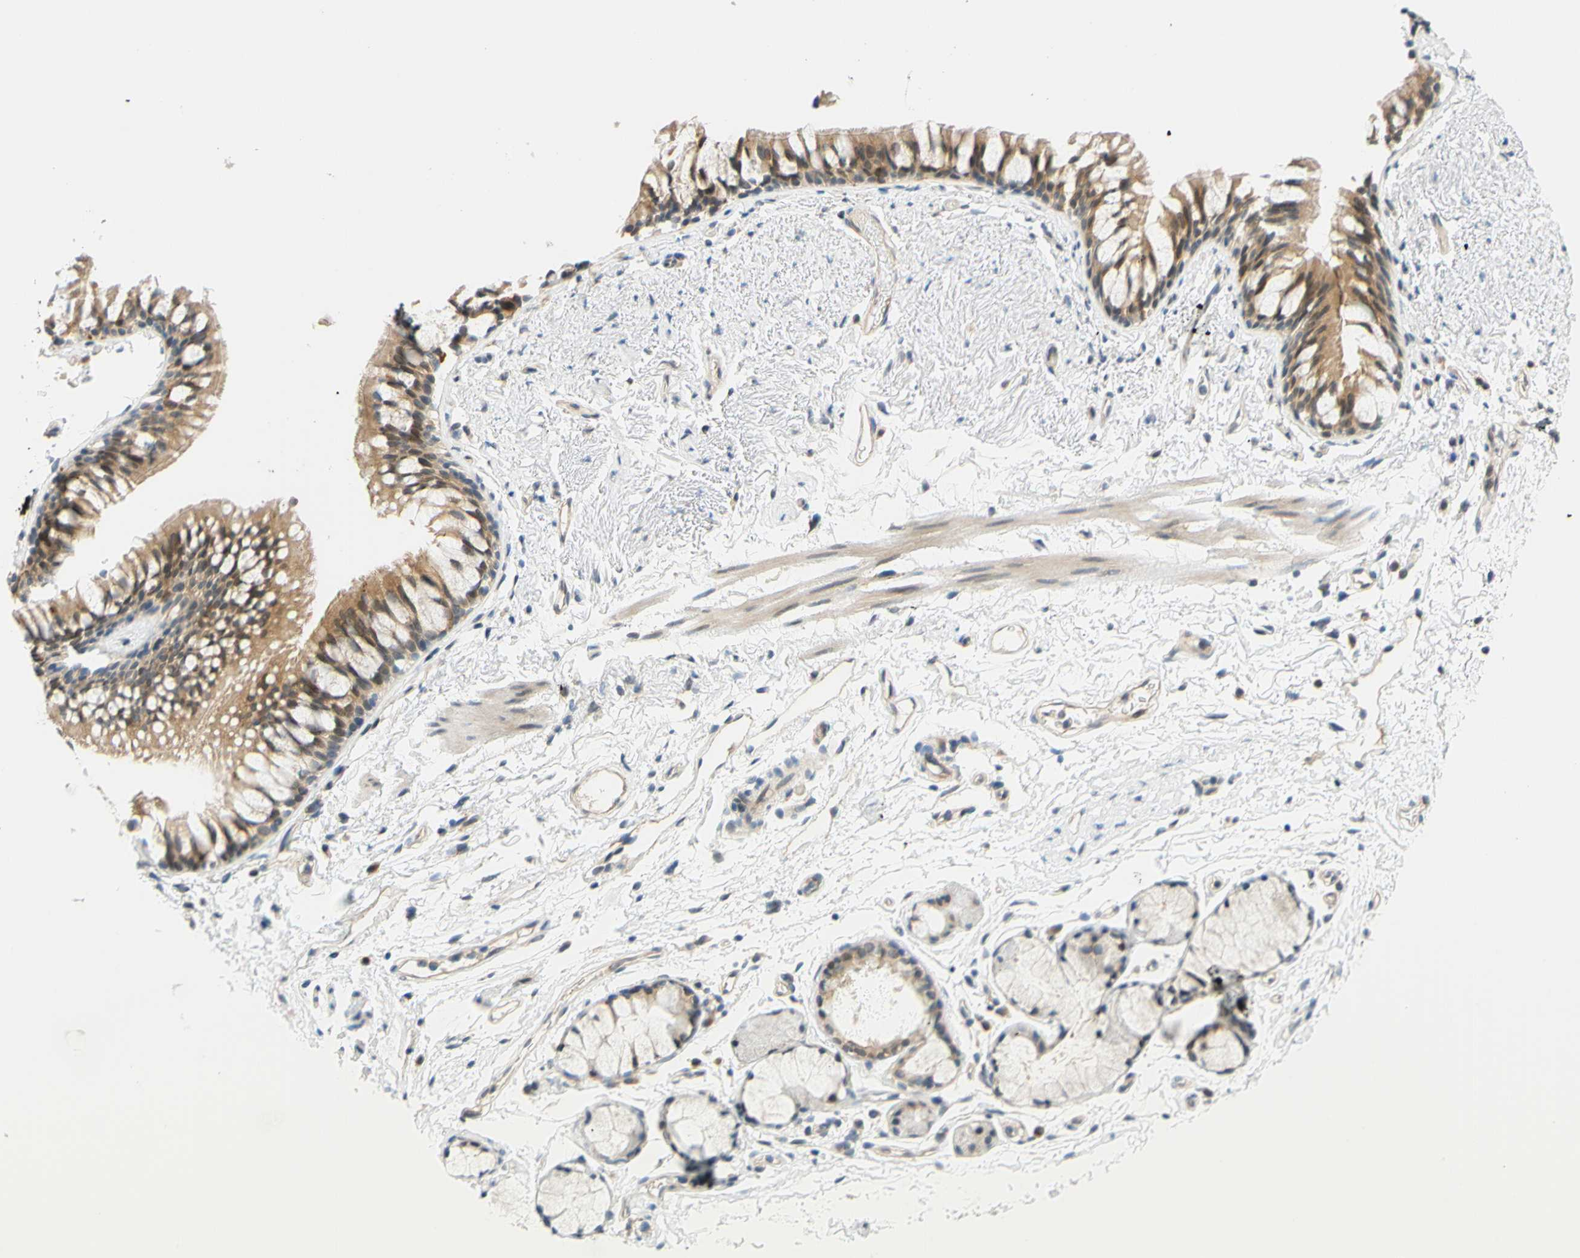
{"staining": {"intensity": "negative", "quantity": "none", "location": "none"}, "tissue": "adipose tissue", "cell_type": "Adipocytes", "image_type": "normal", "snomed": [{"axis": "morphology", "description": "Normal tissue, NOS"}, {"axis": "topography", "description": "Bronchus"}], "caption": "This is an immunohistochemistry (IHC) photomicrograph of benign adipose tissue. There is no staining in adipocytes.", "gene": "C2CD2L", "patient": {"sex": "female", "age": 73}}